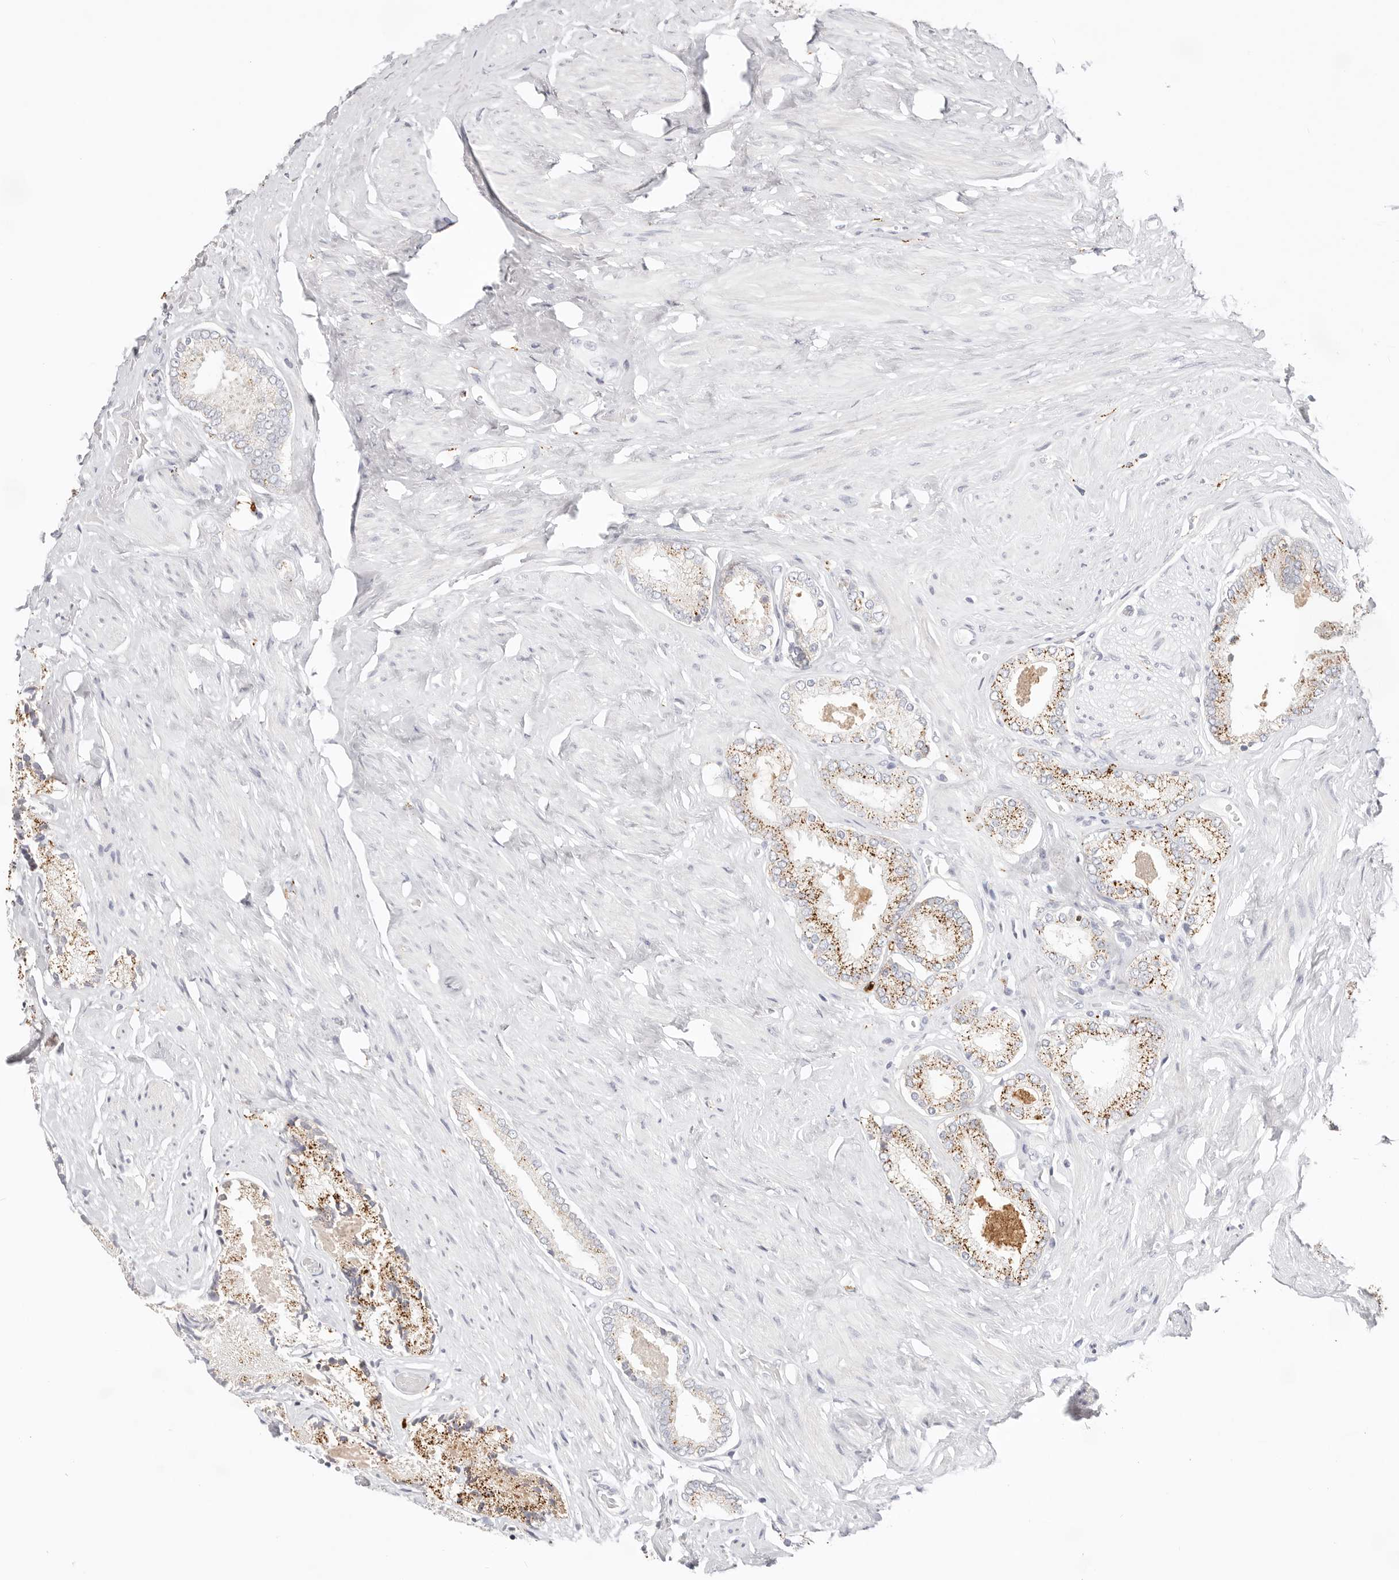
{"staining": {"intensity": "moderate", "quantity": "<25%", "location": "cytoplasmic/membranous"}, "tissue": "prostate cancer", "cell_type": "Tumor cells", "image_type": "cancer", "snomed": [{"axis": "morphology", "description": "Adenocarcinoma, Low grade"}, {"axis": "topography", "description": "Prostate"}], "caption": "Immunohistochemical staining of human prostate cancer shows low levels of moderate cytoplasmic/membranous staining in about <25% of tumor cells. The staining is performed using DAB brown chromogen to label protein expression. The nuclei are counter-stained blue using hematoxylin.", "gene": "STKLD1", "patient": {"sex": "male", "age": 71}}